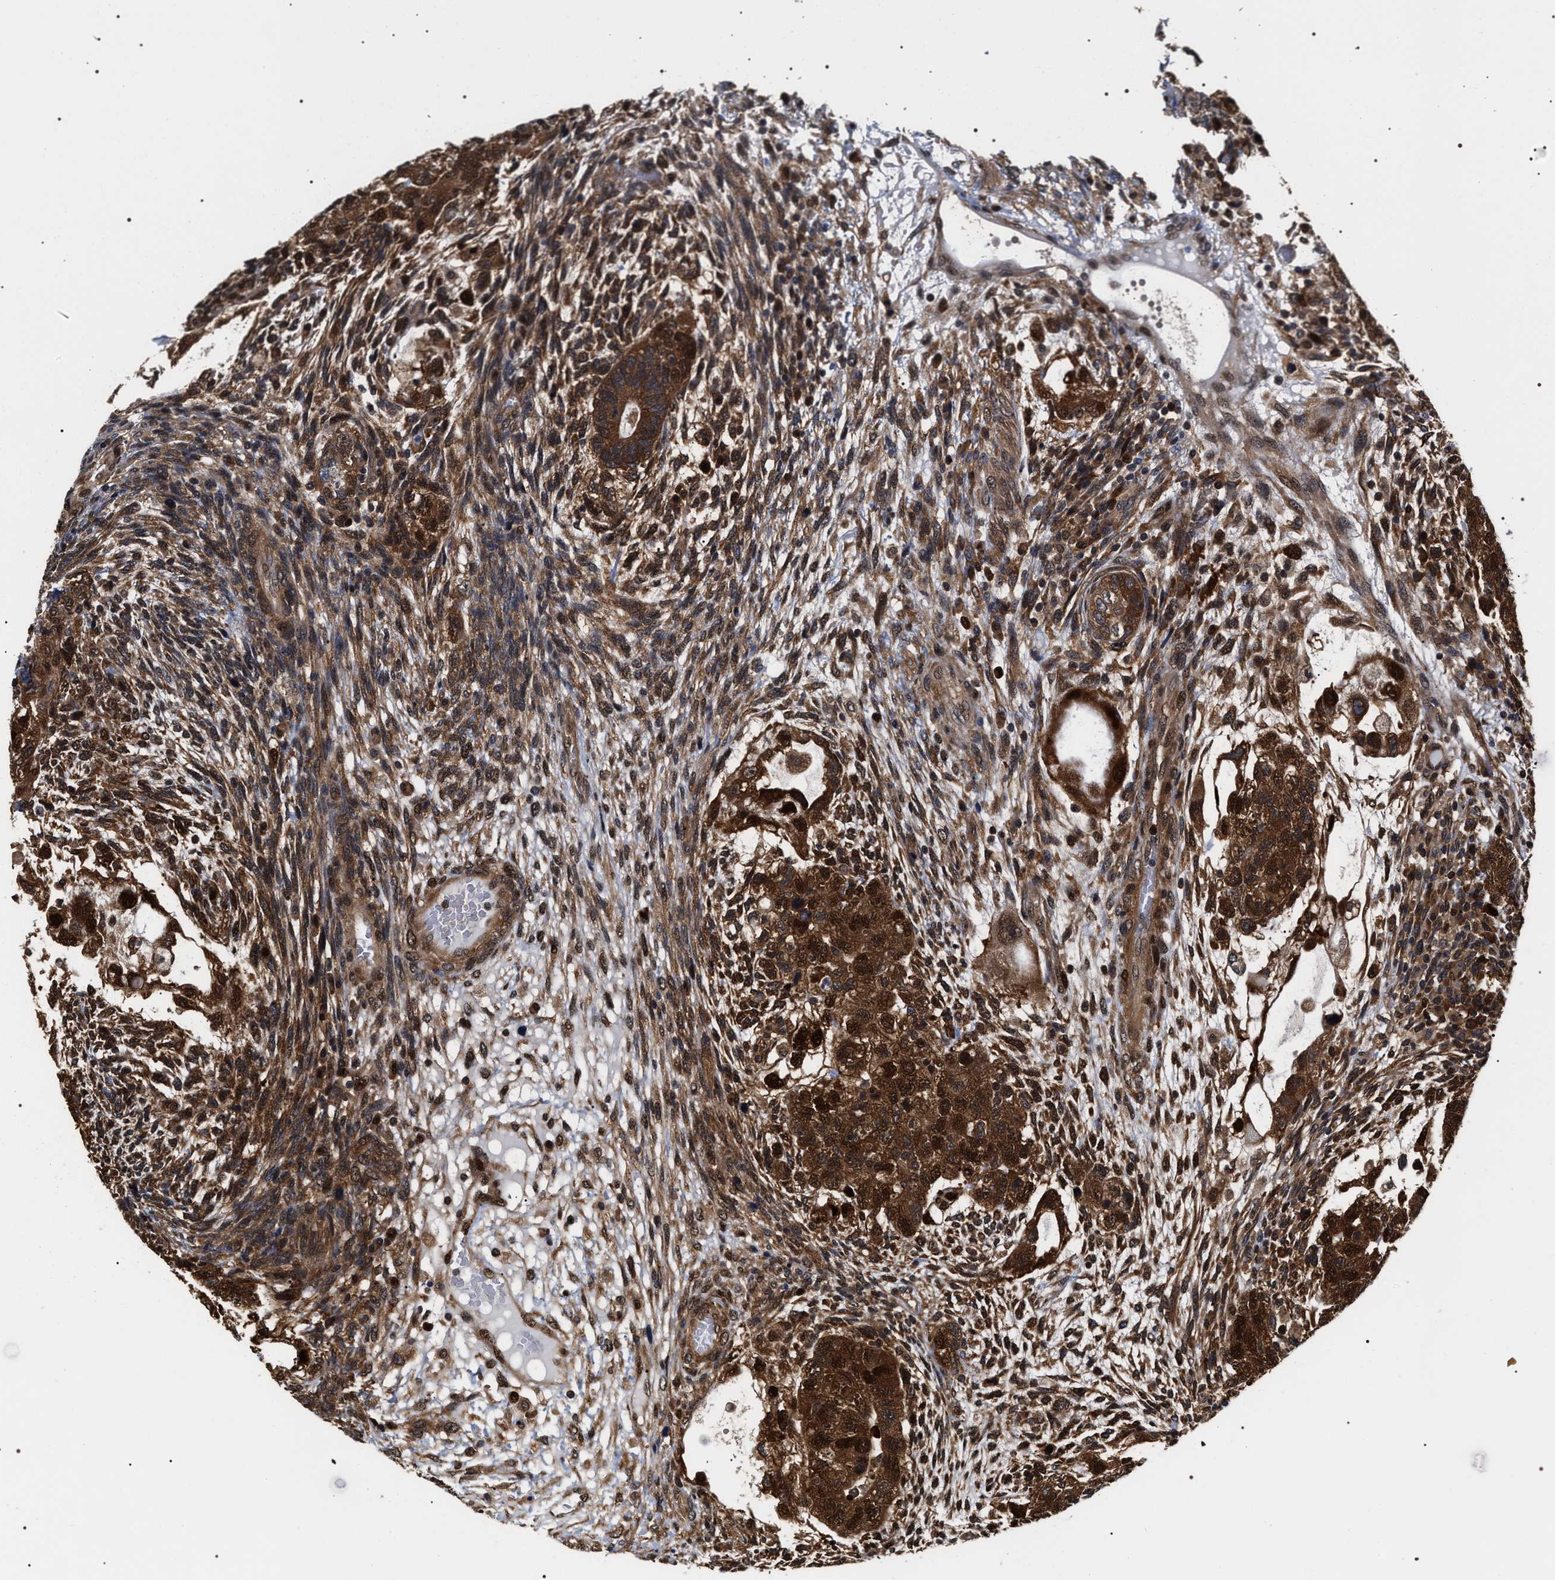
{"staining": {"intensity": "strong", "quantity": ">75%", "location": "cytoplasmic/membranous,nuclear"}, "tissue": "testis cancer", "cell_type": "Tumor cells", "image_type": "cancer", "snomed": [{"axis": "morphology", "description": "Normal tissue, NOS"}, {"axis": "morphology", "description": "Carcinoma, Embryonal, NOS"}, {"axis": "topography", "description": "Testis"}], "caption": "Protein analysis of testis embryonal carcinoma tissue displays strong cytoplasmic/membranous and nuclear expression in about >75% of tumor cells.", "gene": "BAG6", "patient": {"sex": "male", "age": 36}}